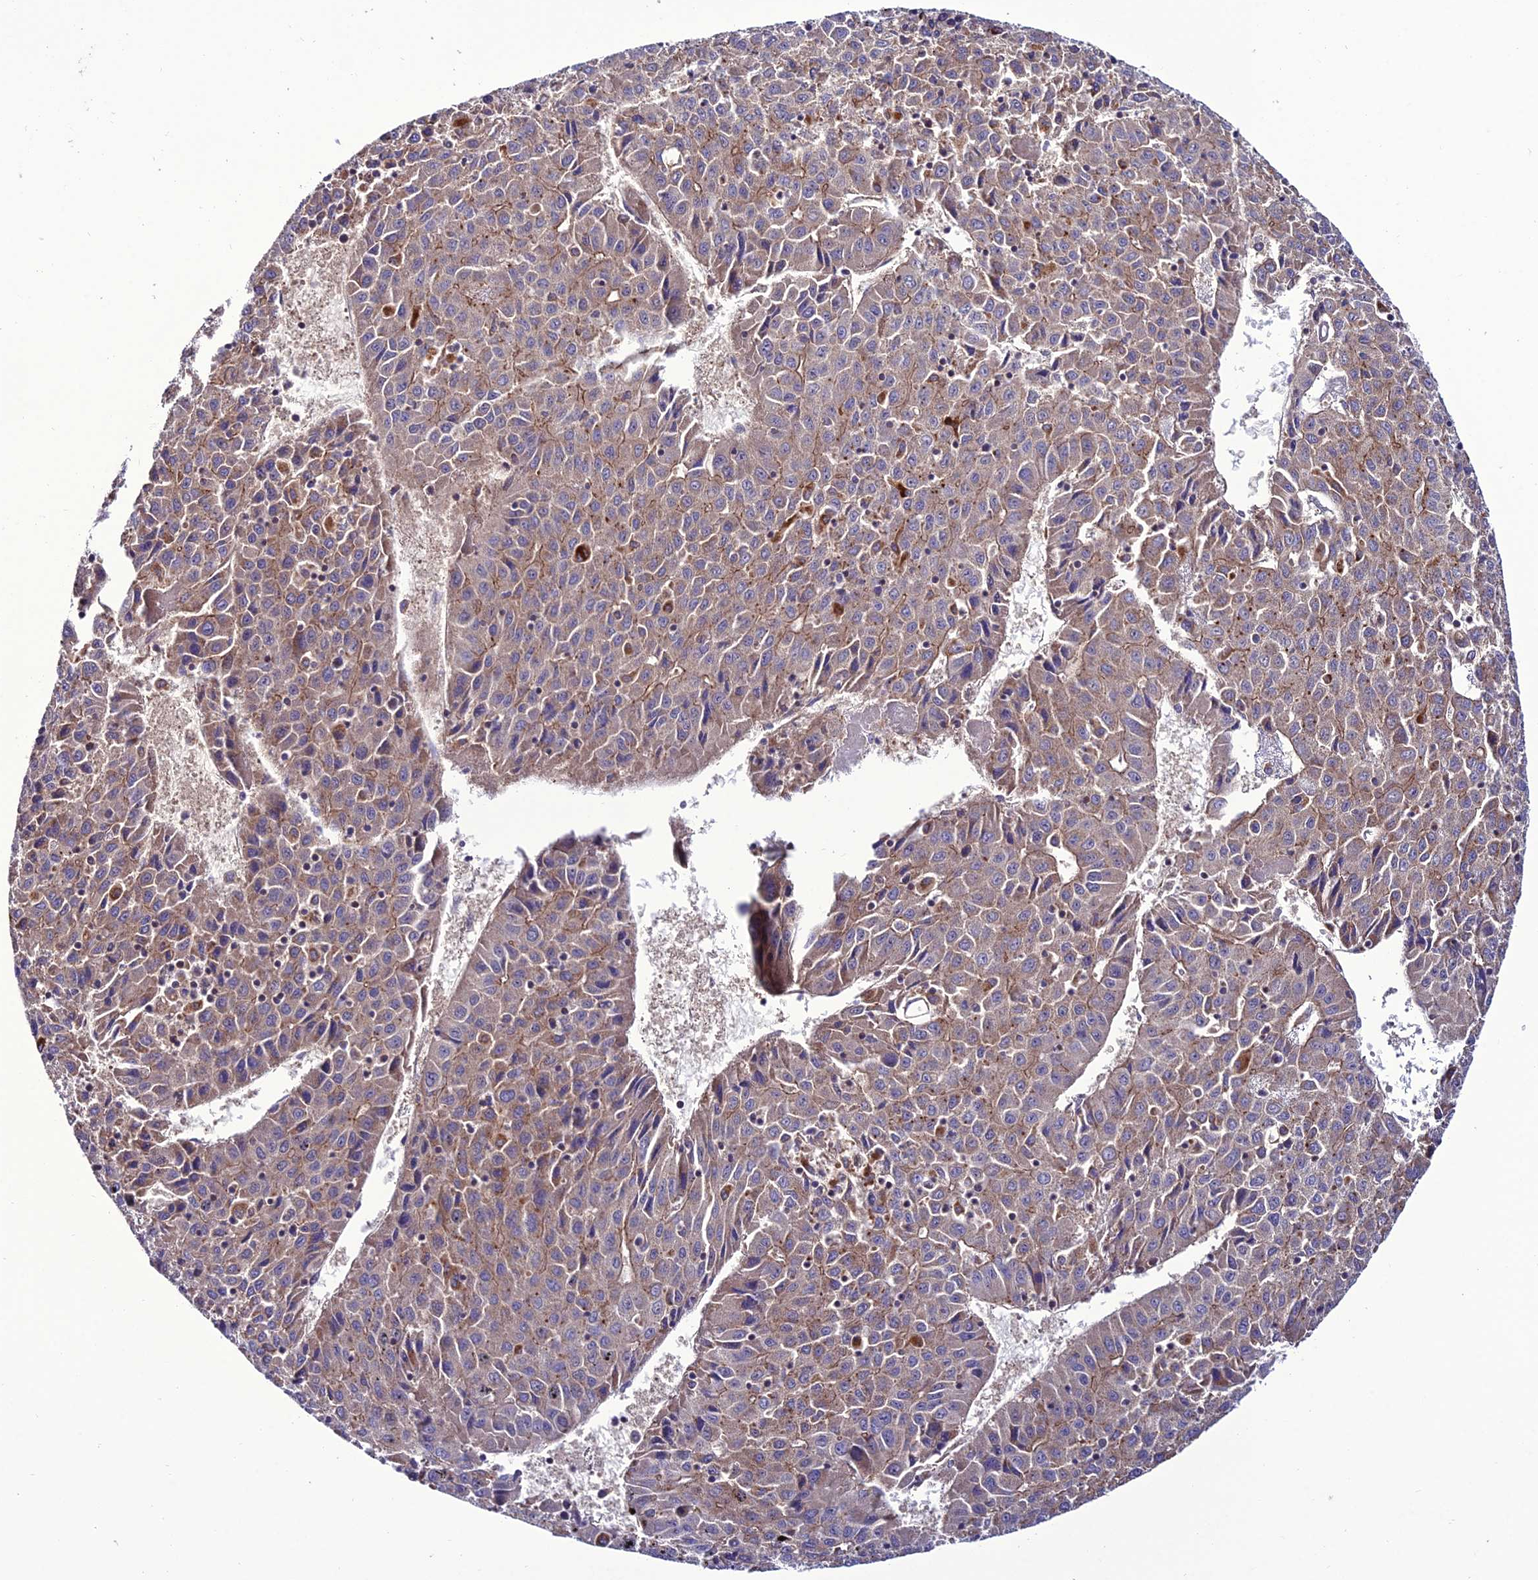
{"staining": {"intensity": "moderate", "quantity": "<25%", "location": "cytoplasmic/membranous"}, "tissue": "liver cancer", "cell_type": "Tumor cells", "image_type": "cancer", "snomed": [{"axis": "morphology", "description": "Carcinoma, Hepatocellular, NOS"}, {"axis": "topography", "description": "Liver"}], "caption": "The immunohistochemical stain highlights moderate cytoplasmic/membranous positivity in tumor cells of hepatocellular carcinoma (liver) tissue.", "gene": "PPIL3", "patient": {"sex": "female", "age": 53}}